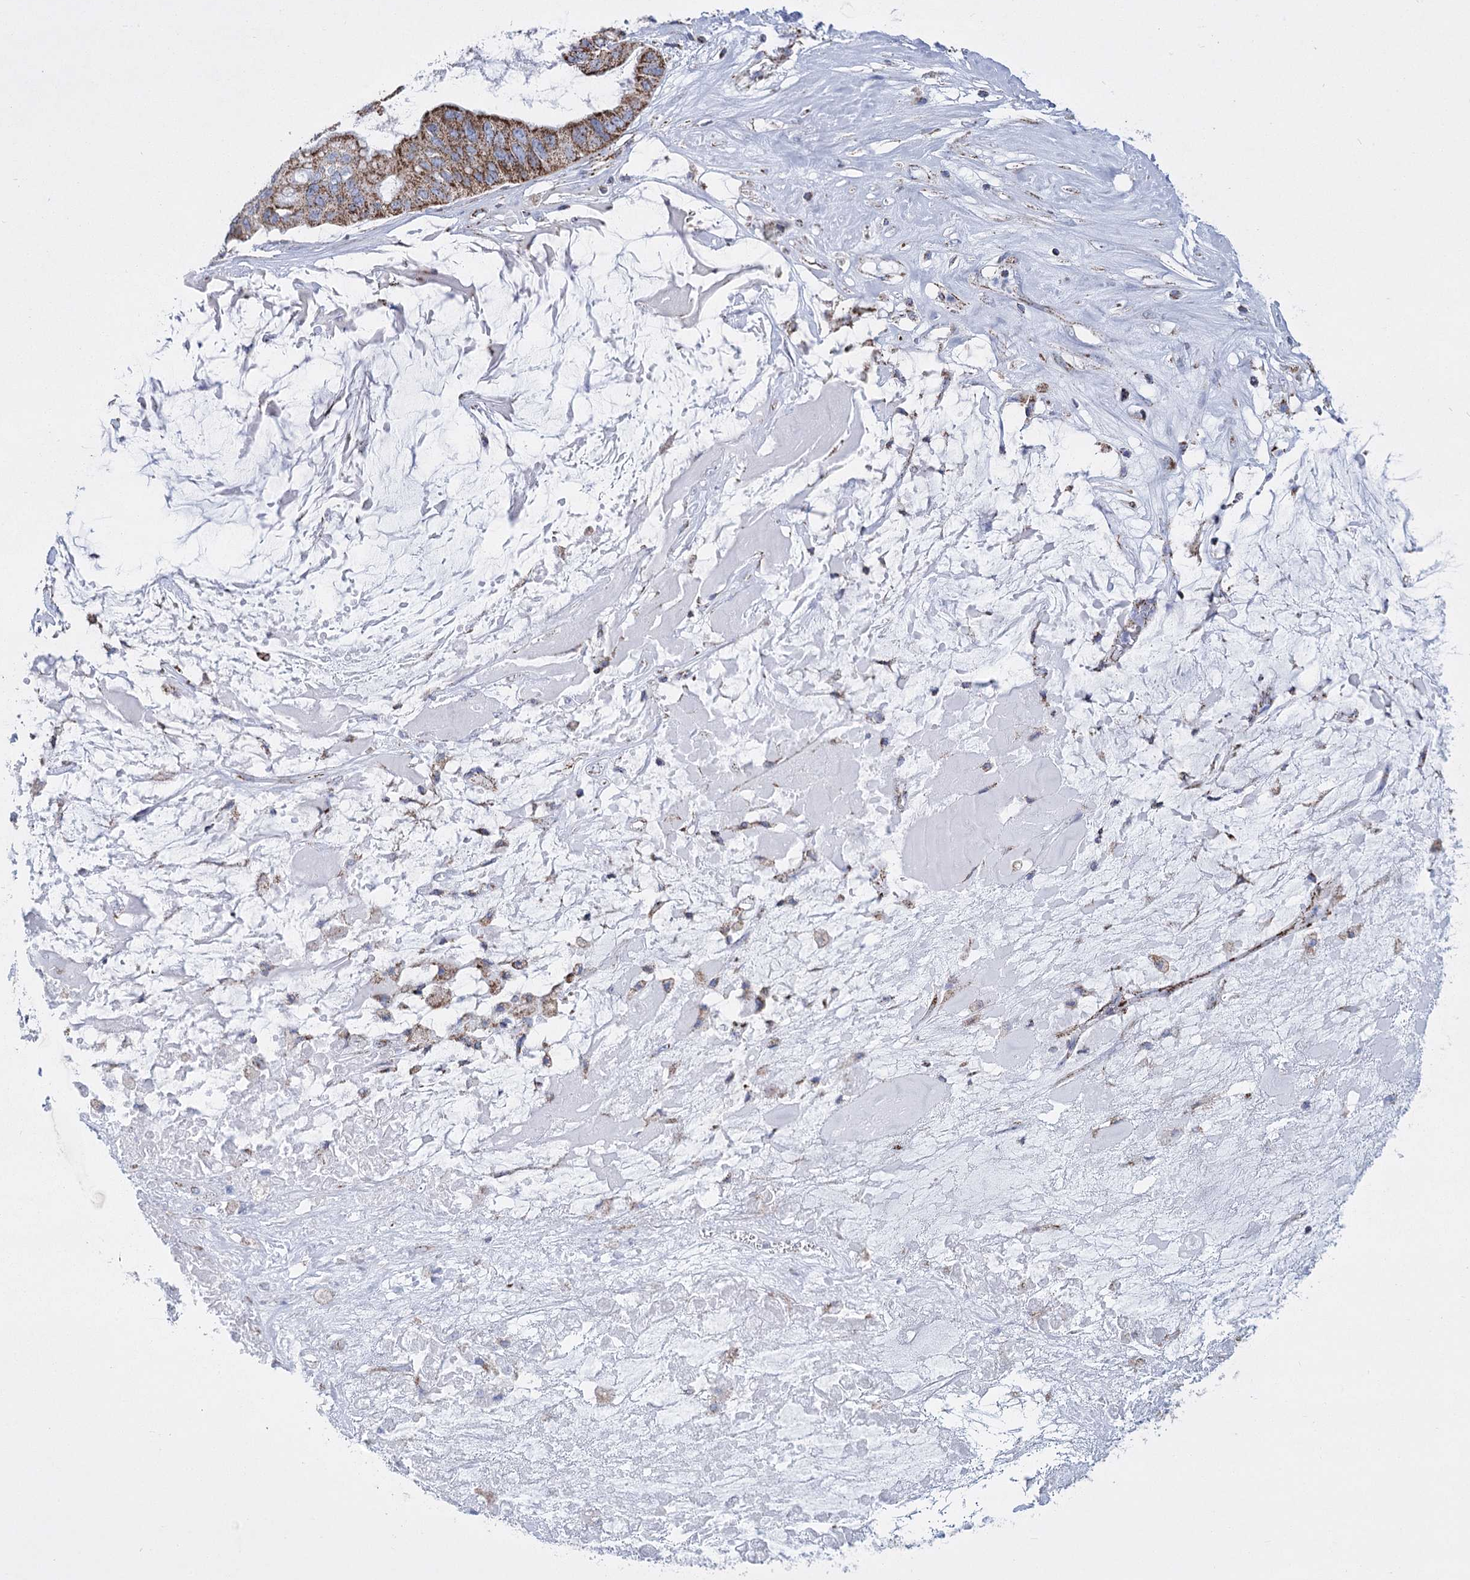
{"staining": {"intensity": "strong", "quantity": ">75%", "location": "cytoplasmic/membranous"}, "tissue": "ovarian cancer", "cell_type": "Tumor cells", "image_type": "cancer", "snomed": [{"axis": "morphology", "description": "Cystadenocarcinoma, mucinous, NOS"}, {"axis": "topography", "description": "Ovary"}], "caption": "Brown immunohistochemical staining in human mucinous cystadenocarcinoma (ovarian) exhibits strong cytoplasmic/membranous staining in approximately >75% of tumor cells.", "gene": "PDHB", "patient": {"sex": "female", "age": 80}}